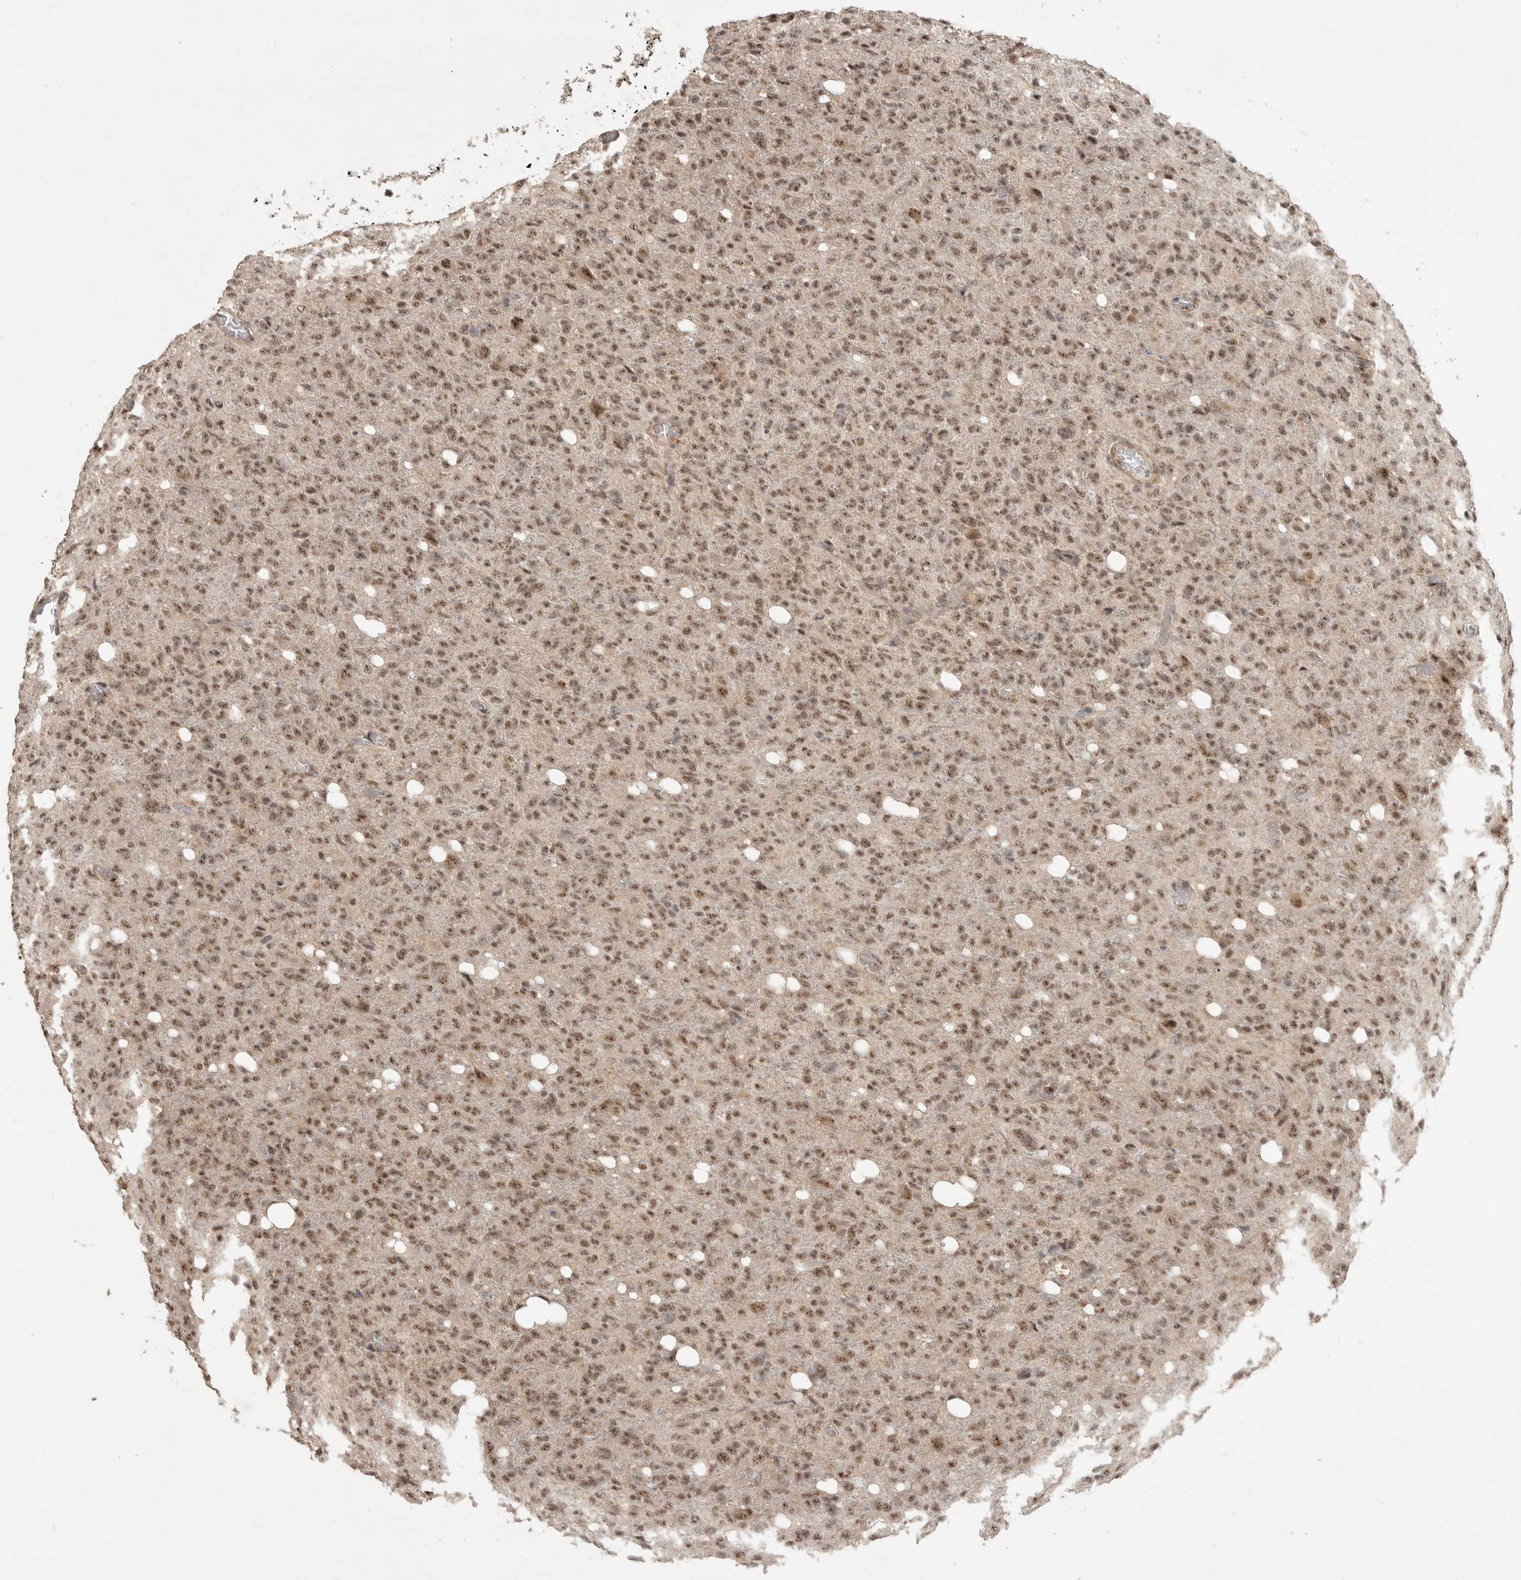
{"staining": {"intensity": "moderate", "quantity": ">75%", "location": "nuclear"}, "tissue": "glioma", "cell_type": "Tumor cells", "image_type": "cancer", "snomed": [{"axis": "morphology", "description": "Glioma, malignant, High grade"}, {"axis": "topography", "description": "Brain"}], "caption": "Tumor cells display medium levels of moderate nuclear expression in approximately >75% of cells in glioma. (DAB = brown stain, brightfield microscopy at high magnification).", "gene": "POMP", "patient": {"sex": "female", "age": 57}}